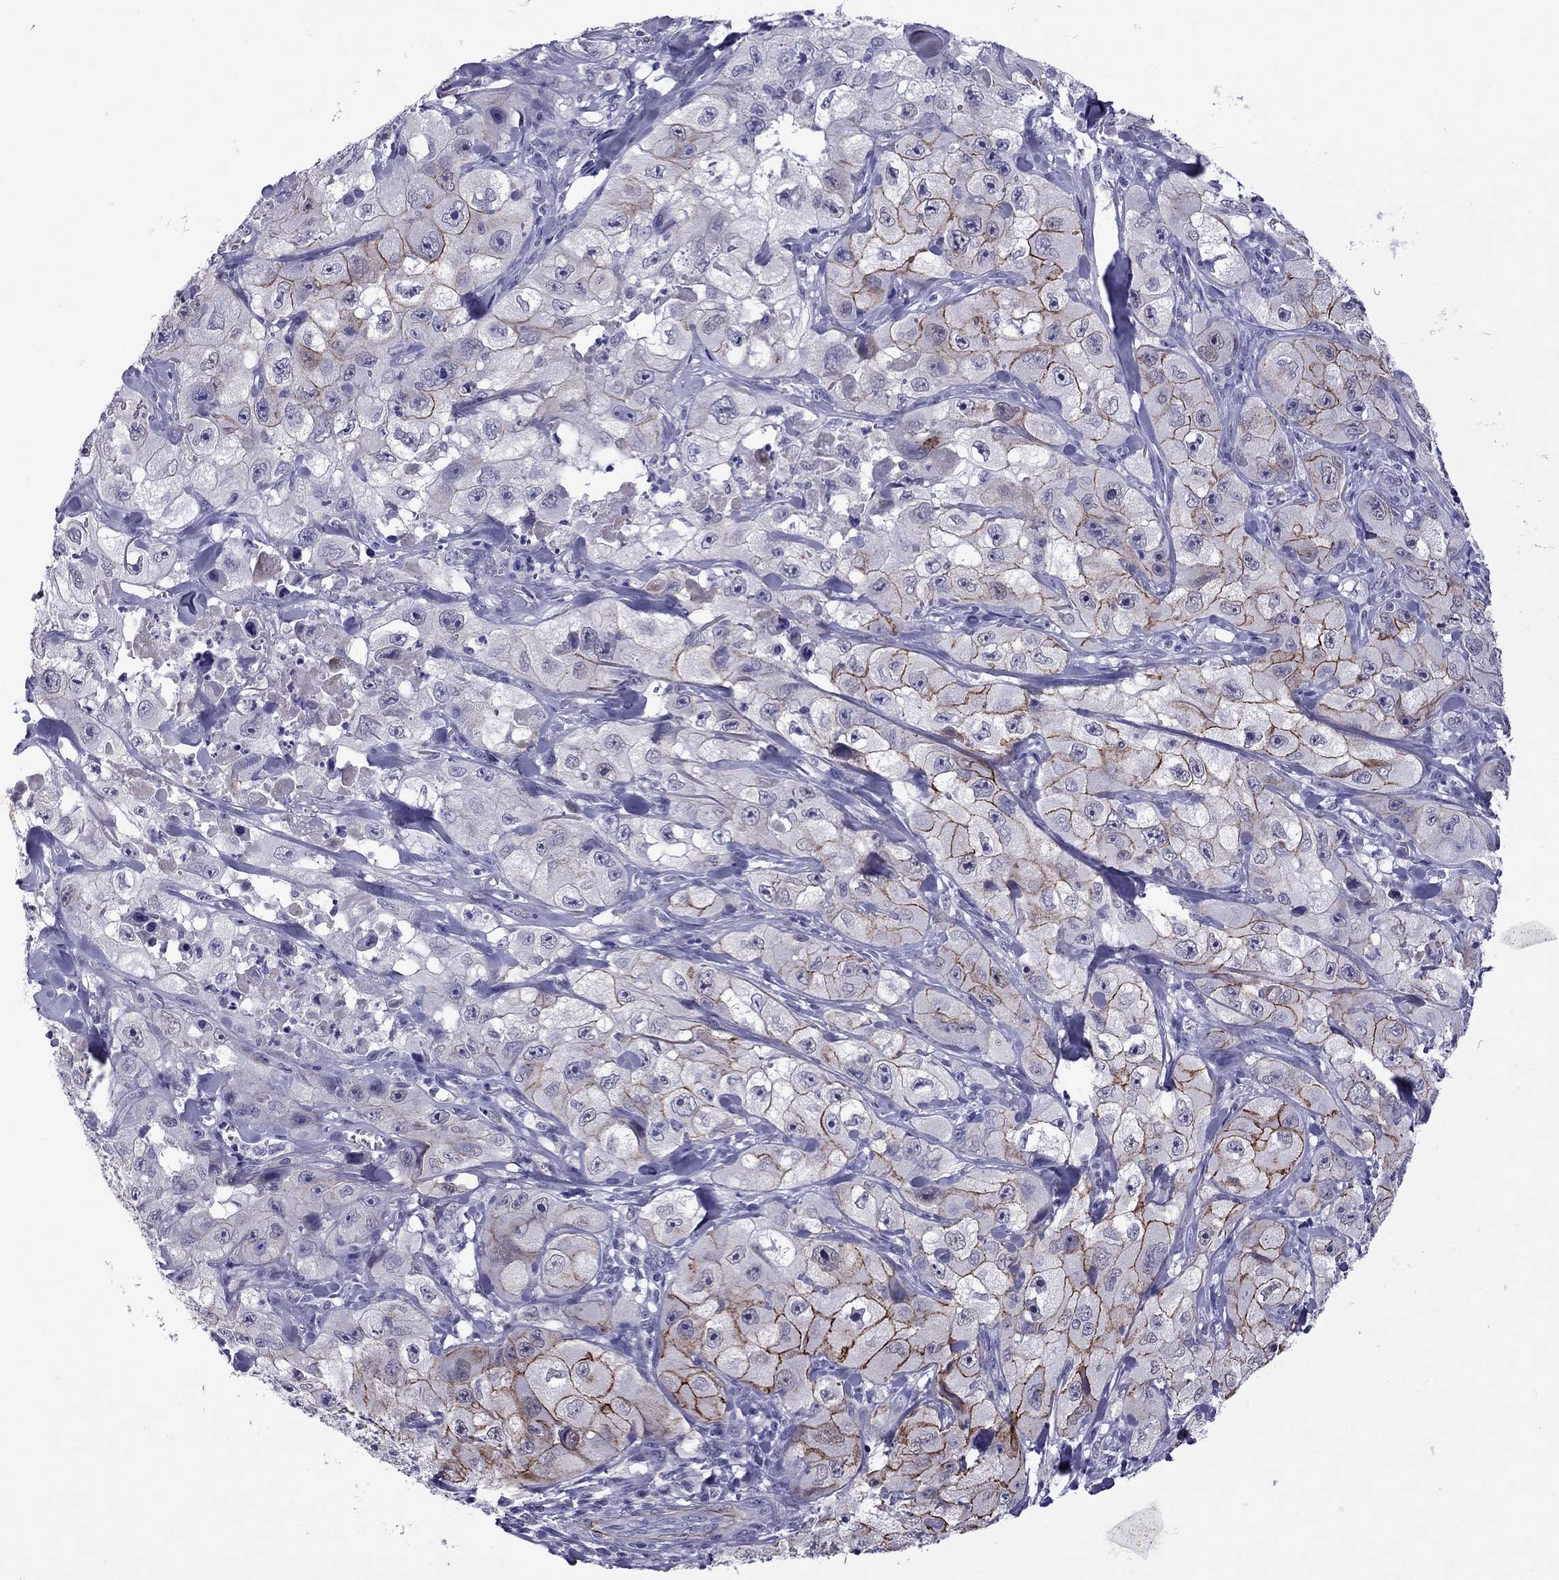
{"staining": {"intensity": "strong", "quantity": "<25%", "location": "cytoplasmic/membranous"}, "tissue": "skin cancer", "cell_type": "Tumor cells", "image_type": "cancer", "snomed": [{"axis": "morphology", "description": "Squamous cell carcinoma, NOS"}, {"axis": "topography", "description": "Skin"}, {"axis": "topography", "description": "Subcutis"}], "caption": "Skin cancer stained with a brown dye exhibits strong cytoplasmic/membranous positive positivity in approximately <25% of tumor cells.", "gene": "CHRNA5", "patient": {"sex": "male", "age": 73}}